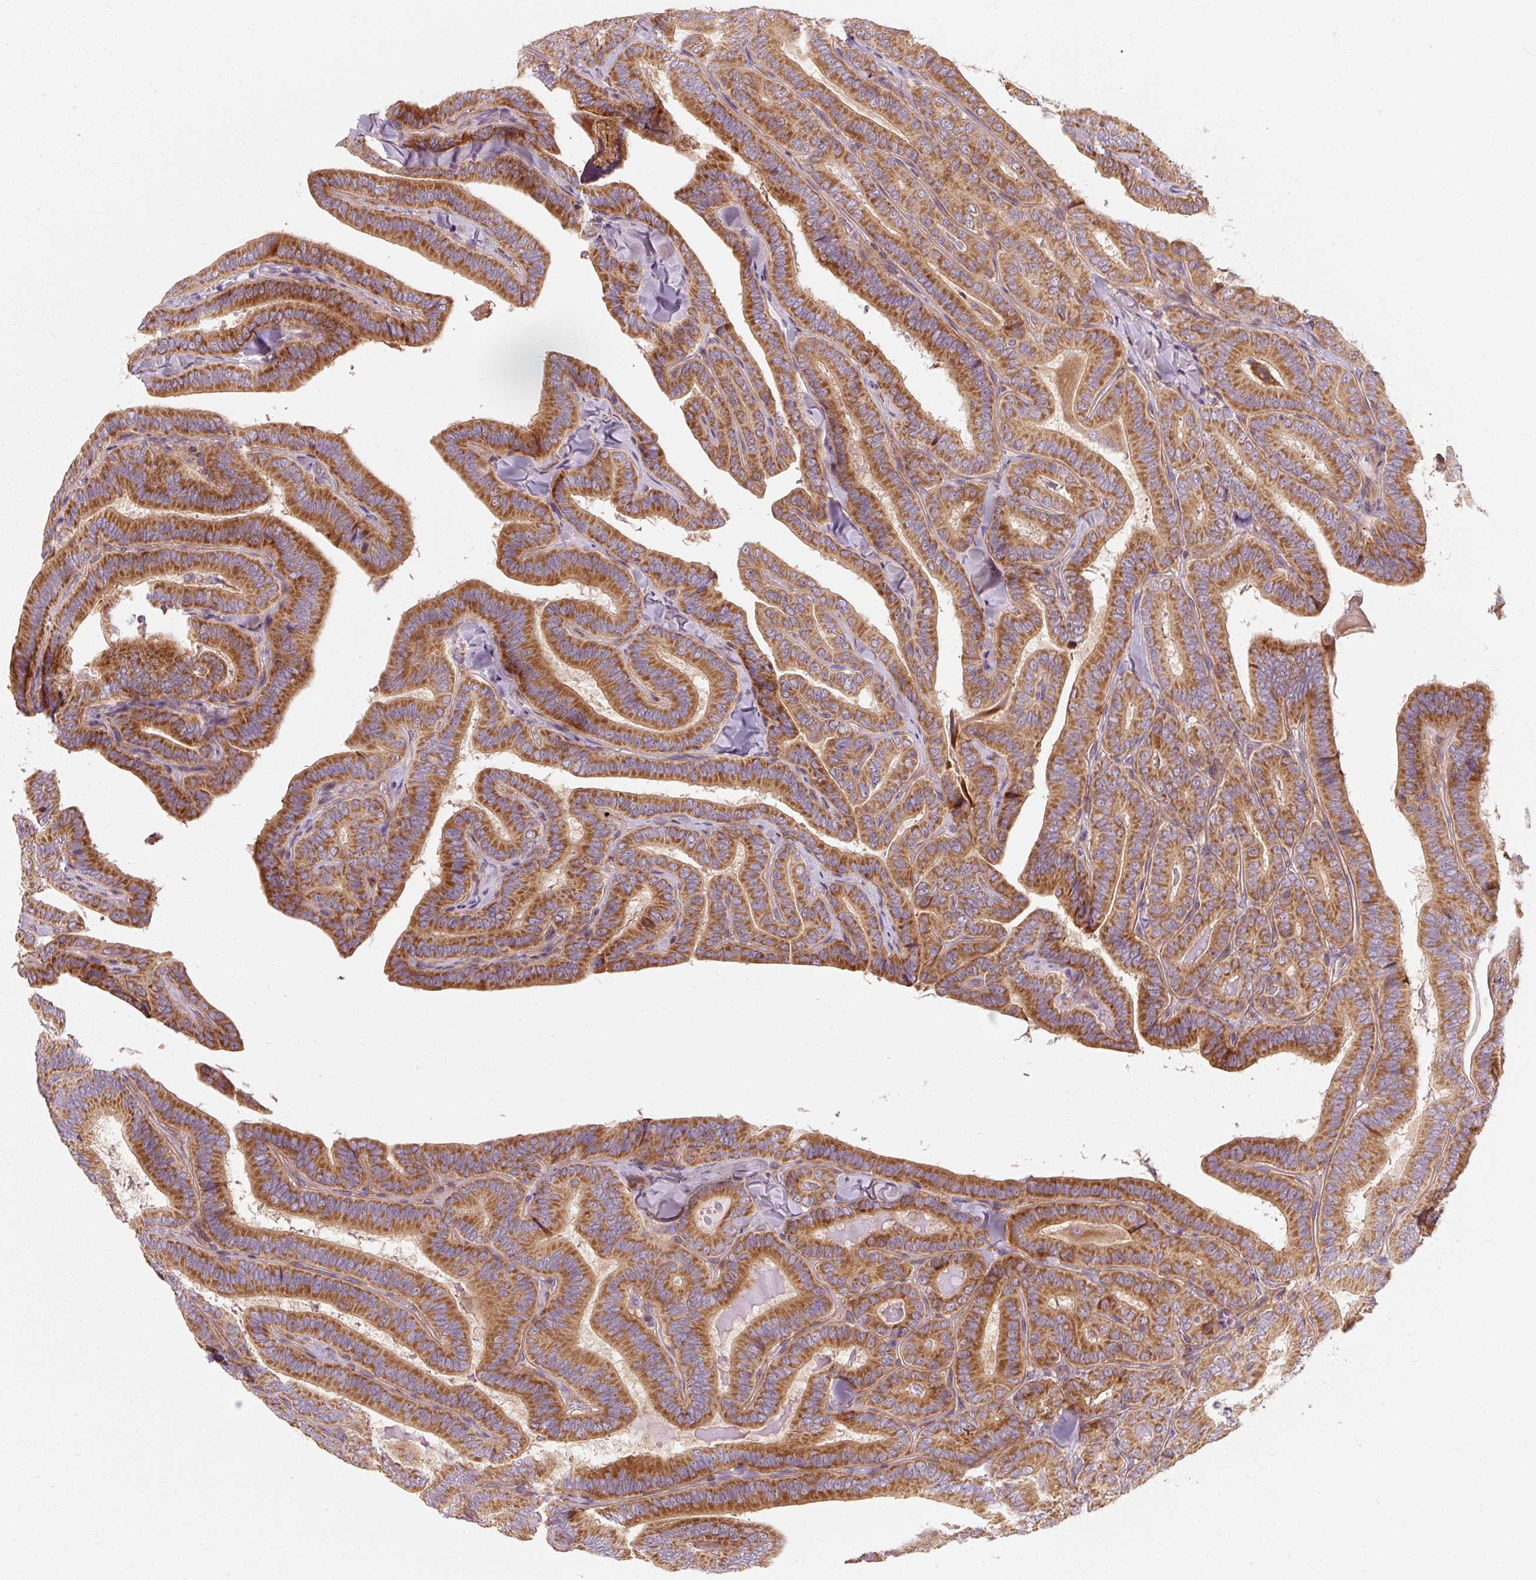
{"staining": {"intensity": "moderate", "quantity": ">75%", "location": "cytoplasmic/membranous"}, "tissue": "thyroid cancer", "cell_type": "Tumor cells", "image_type": "cancer", "snomed": [{"axis": "morphology", "description": "Papillary adenocarcinoma, NOS"}, {"axis": "topography", "description": "Thyroid gland"}], "caption": "This image demonstrates IHC staining of human thyroid cancer, with medium moderate cytoplasmic/membranous positivity in about >75% of tumor cells.", "gene": "PRSS48", "patient": {"sex": "male", "age": 61}}